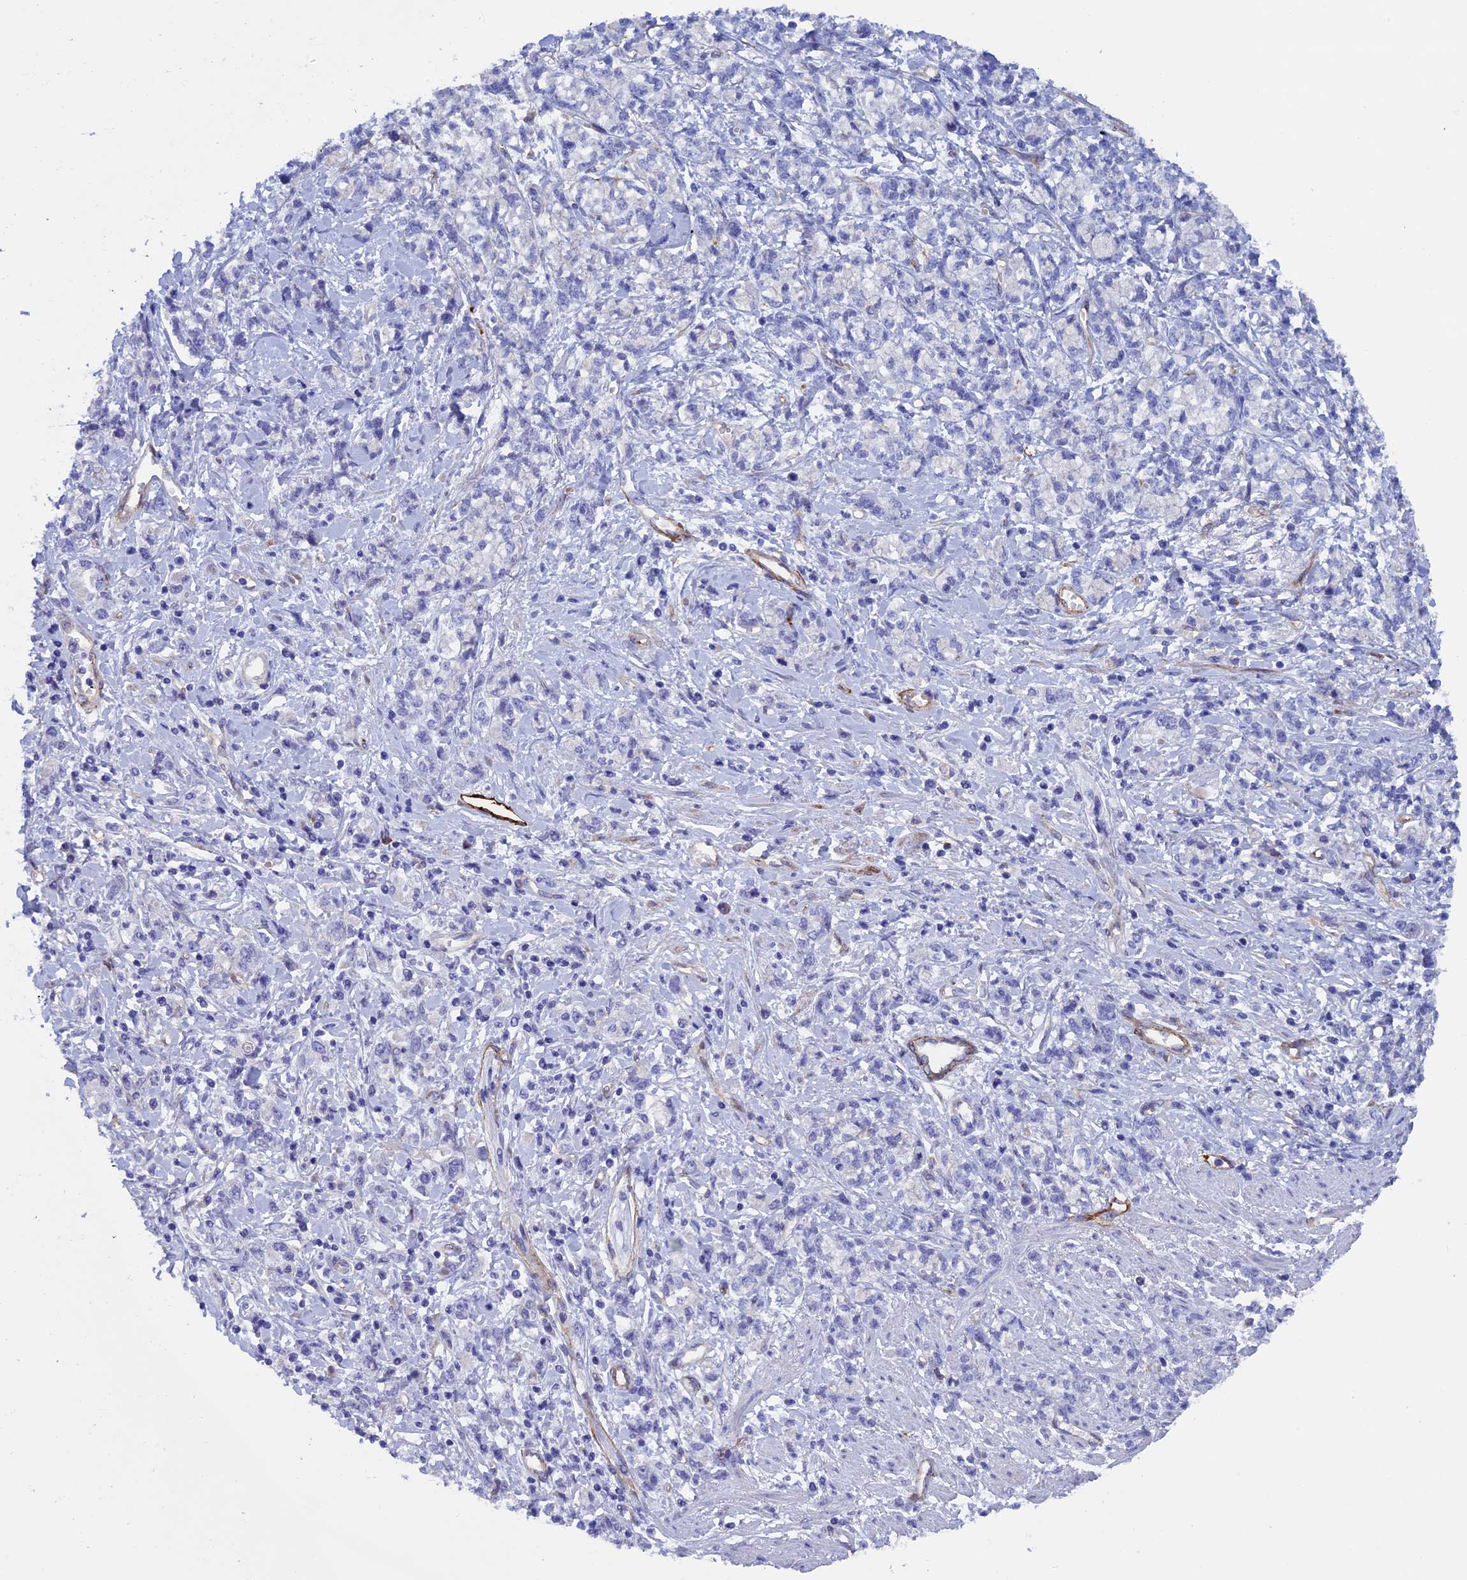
{"staining": {"intensity": "negative", "quantity": "none", "location": "none"}, "tissue": "stomach cancer", "cell_type": "Tumor cells", "image_type": "cancer", "snomed": [{"axis": "morphology", "description": "Adenocarcinoma, NOS"}, {"axis": "topography", "description": "Stomach"}], "caption": "There is no significant positivity in tumor cells of stomach adenocarcinoma.", "gene": "INSYN1", "patient": {"sex": "female", "age": 76}}